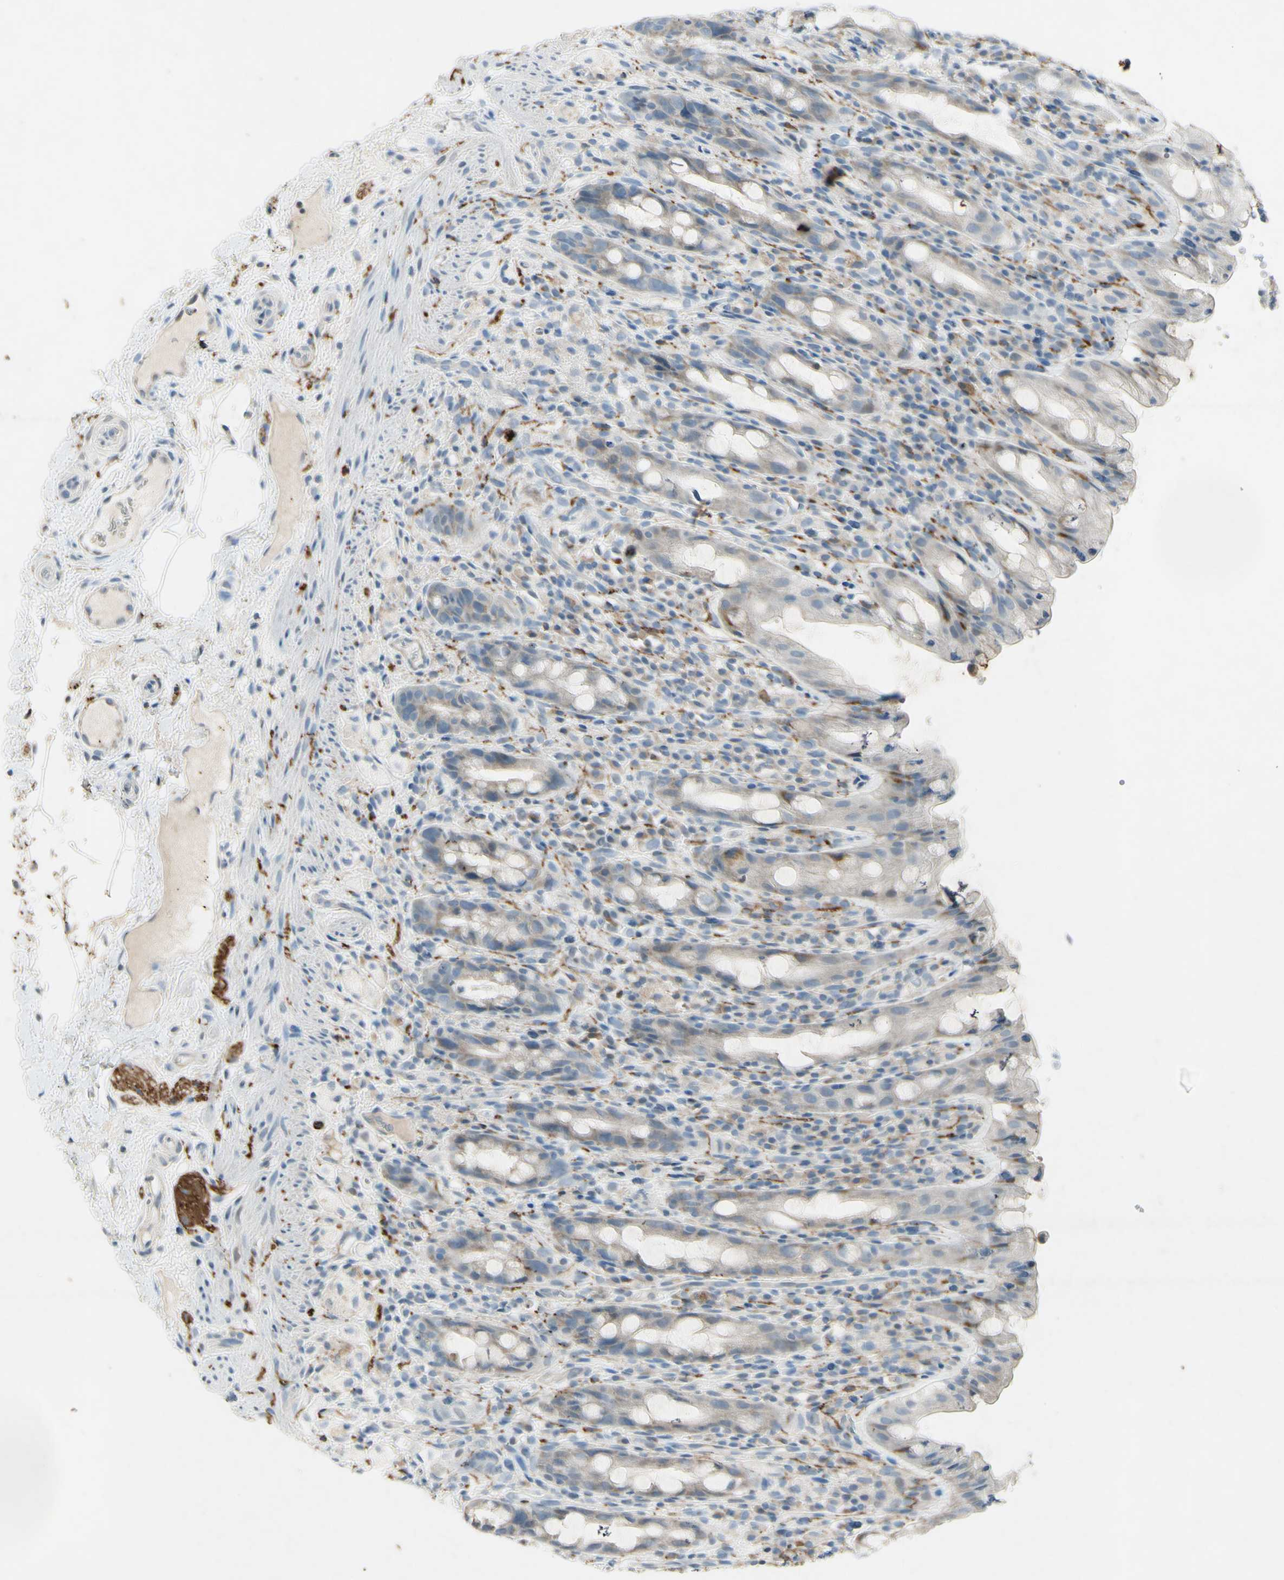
{"staining": {"intensity": "weak", "quantity": "<25%", "location": "cytoplasmic/membranous"}, "tissue": "rectum", "cell_type": "Glandular cells", "image_type": "normal", "snomed": [{"axis": "morphology", "description": "Normal tissue, NOS"}, {"axis": "topography", "description": "Rectum"}], "caption": "Unremarkable rectum was stained to show a protein in brown. There is no significant expression in glandular cells. The staining was performed using DAB (3,3'-diaminobenzidine) to visualize the protein expression in brown, while the nuclei were stained in blue with hematoxylin (Magnification: 20x).", "gene": "SNAP91", "patient": {"sex": "male", "age": 44}}